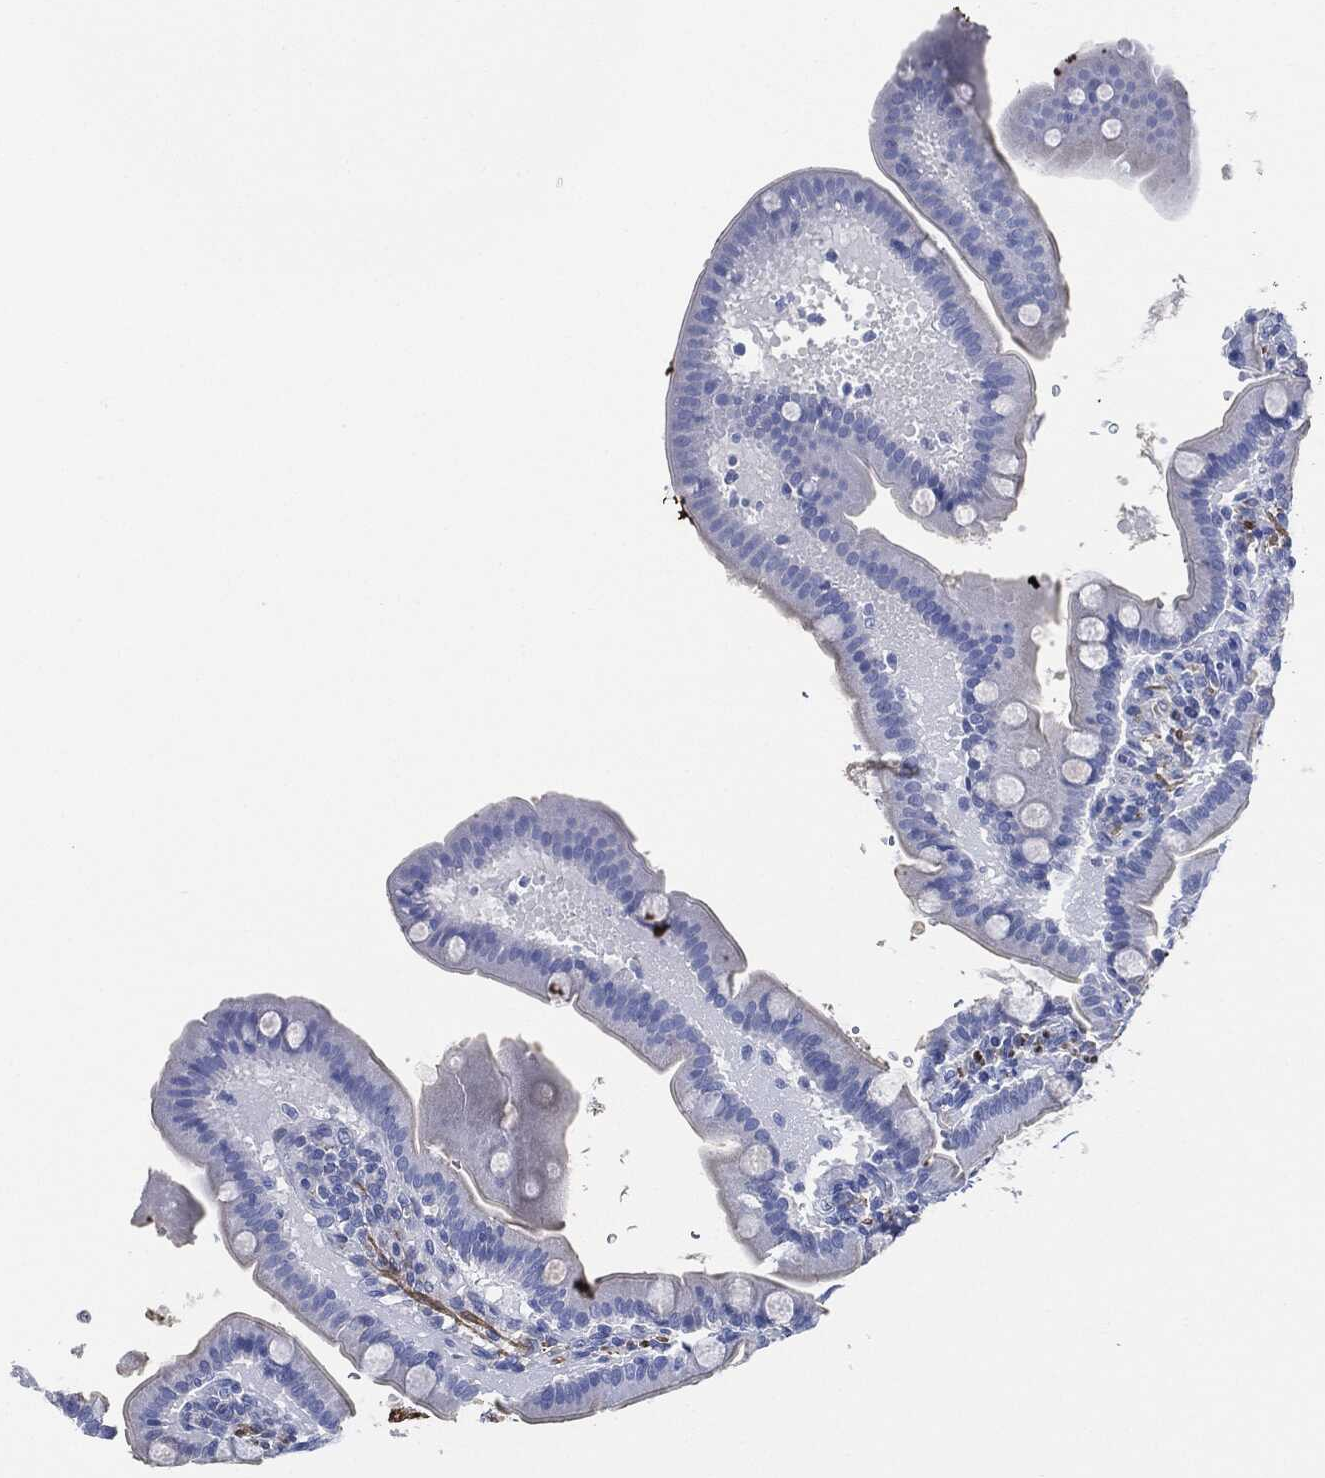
{"staining": {"intensity": "negative", "quantity": "none", "location": "none"}, "tissue": "small intestine", "cell_type": "Glandular cells", "image_type": "normal", "snomed": [{"axis": "morphology", "description": "Normal tissue, NOS"}, {"axis": "topography", "description": "Small intestine"}], "caption": "Small intestine stained for a protein using immunohistochemistry (IHC) exhibits no staining glandular cells.", "gene": "TAGLN", "patient": {"sex": "male", "age": 66}}